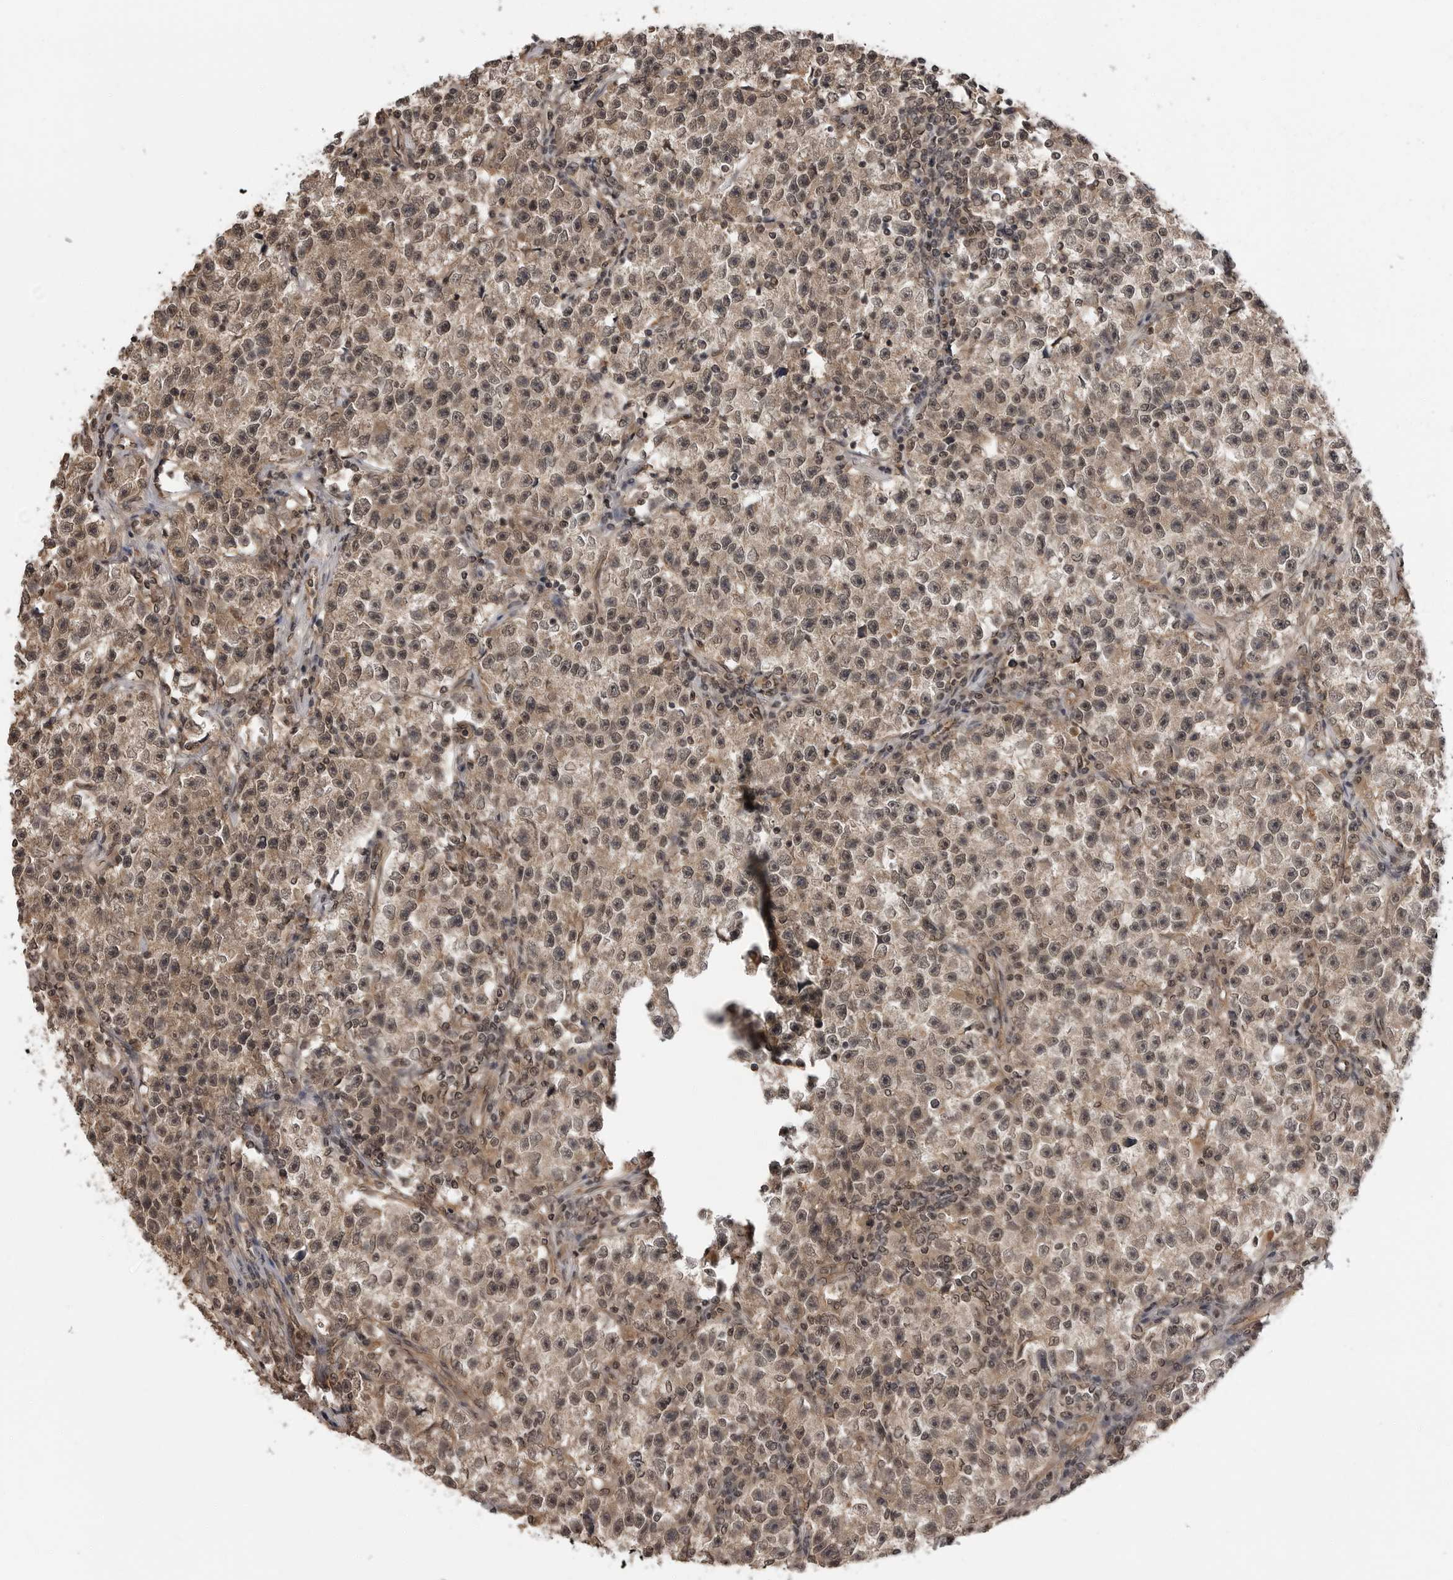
{"staining": {"intensity": "moderate", "quantity": ">75%", "location": "cytoplasmic/membranous,nuclear"}, "tissue": "testis cancer", "cell_type": "Tumor cells", "image_type": "cancer", "snomed": [{"axis": "morphology", "description": "Seminoma, NOS"}, {"axis": "topography", "description": "Testis"}], "caption": "Protein staining of seminoma (testis) tissue demonstrates moderate cytoplasmic/membranous and nuclear positivity in about >75% of tumor cells.", "gene": "IL24", "patient": {"sex": "male", "age": 22}}